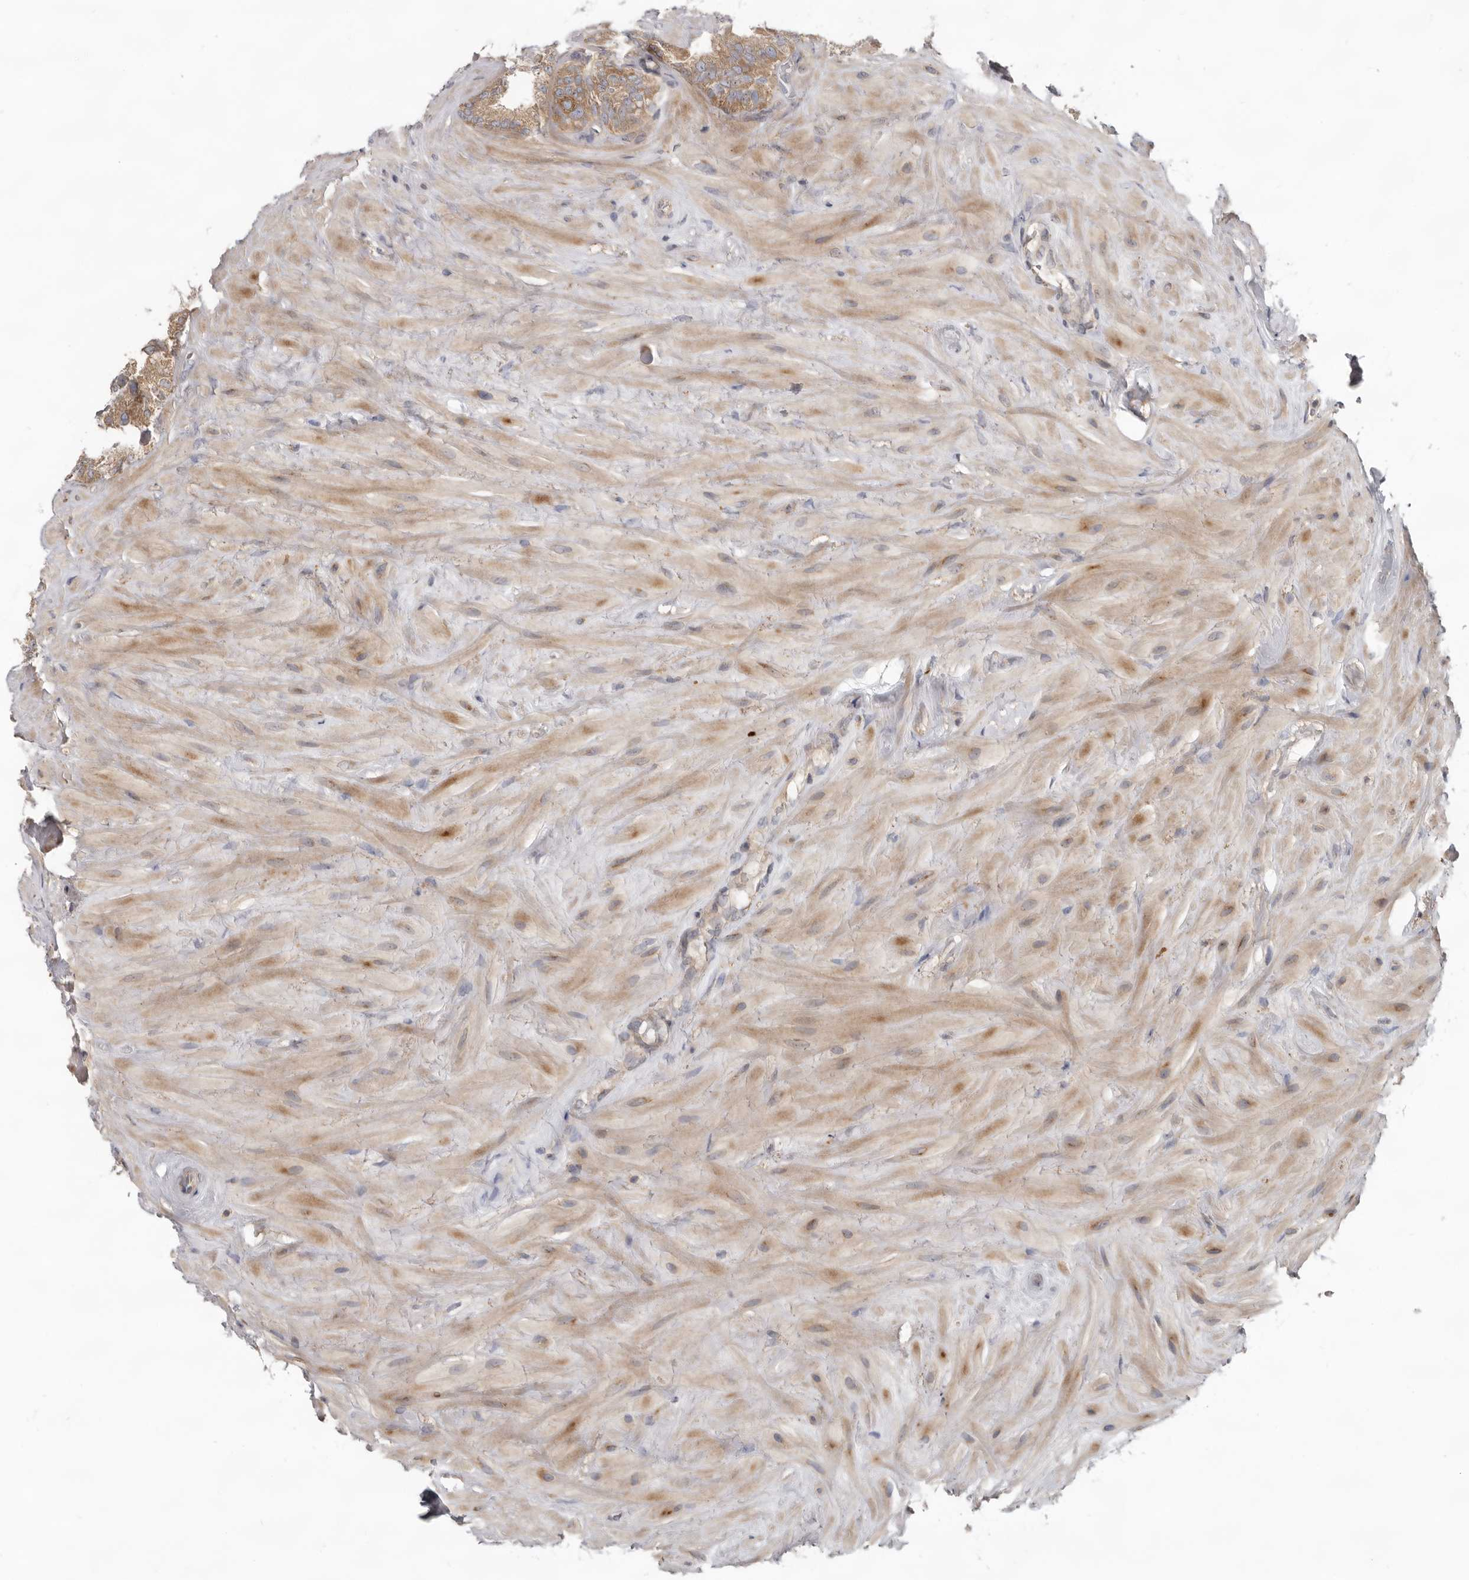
{"staining": {"intensity": "moderate", "quantity": ">75%", "location": "cytoplasmic/membranous"}, "tissue": "seminal vesicle", "cell_type": "Glandular cells", "image_type": "normal", "snomed": [{"axis": "morphology", "description": "Normal tissue, NOS"}, {"axis": "topography", "description": "Seminal veicle"}], "caption": "This is a micrograph of IHC staining of normal seminal vesicle, which shows moderate expression in the cytoplasmic/membranous of glandular cells.", "gene": "HINT3", "patient": {"sex": "male", "age": 80}}